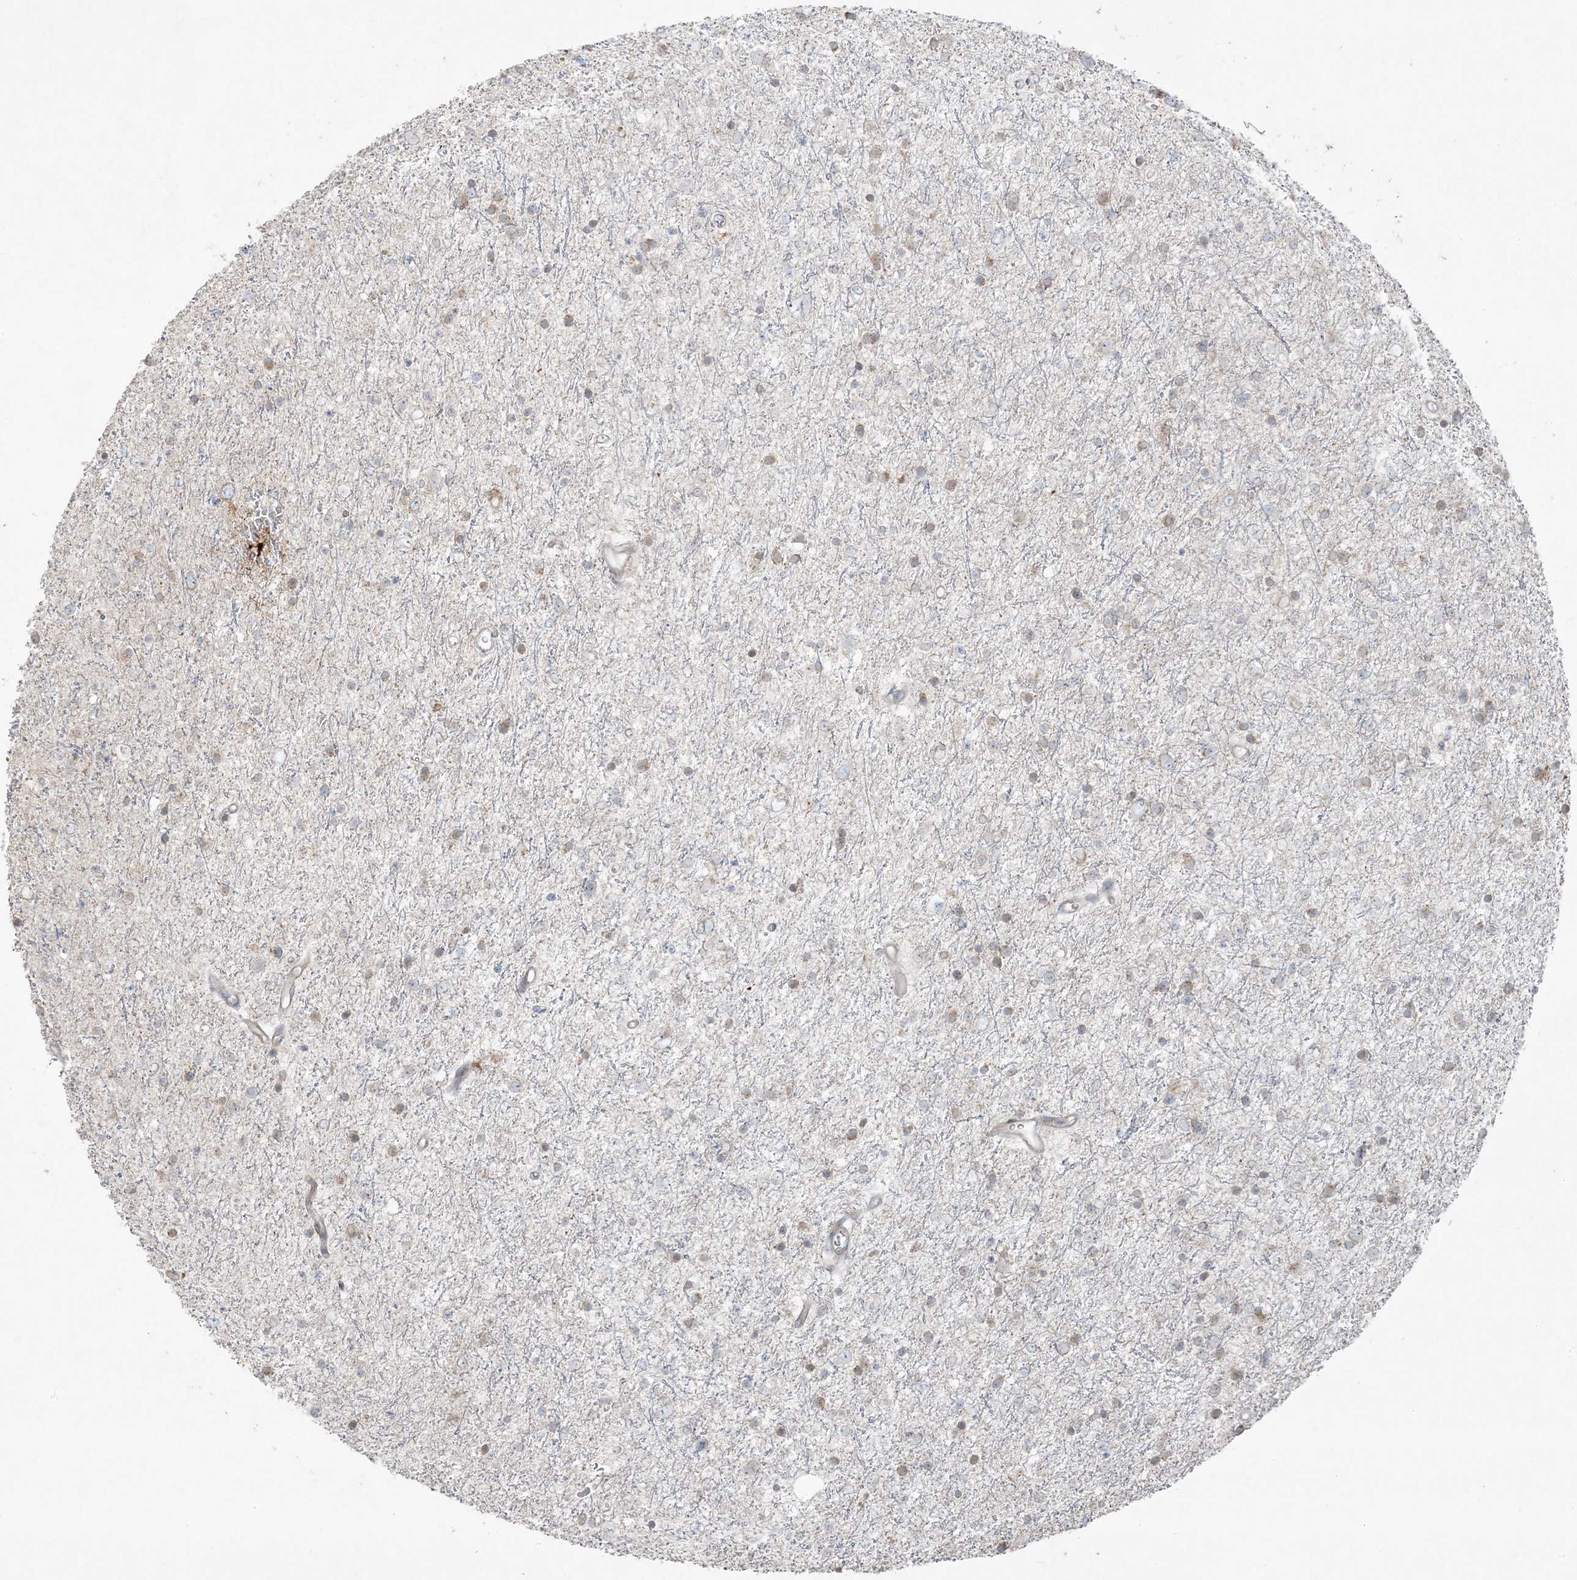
{"staining": {"intensity": "weak", "quantity": "<25%", "location": "cytoplasmic/membranous"}, "tissue": "glioma", "cell_type": "Tumor cells", "image_type": "cancer", "snomed": [{"axis": "morphology", "description": "Glioma, malignant, Low grade"}, {"axis": "topography", "description": "Brain"}], "caption": "Immunohistochemistry histopathology image of neoplastic tissue: human low-grade glioma (malignant) stained with DAB (3,3'-diaminobenzidine) displays no significant protein positivity in tumor cells.", "gene": "ZNF263", "patient": {"sex": "female", "age": 37}}